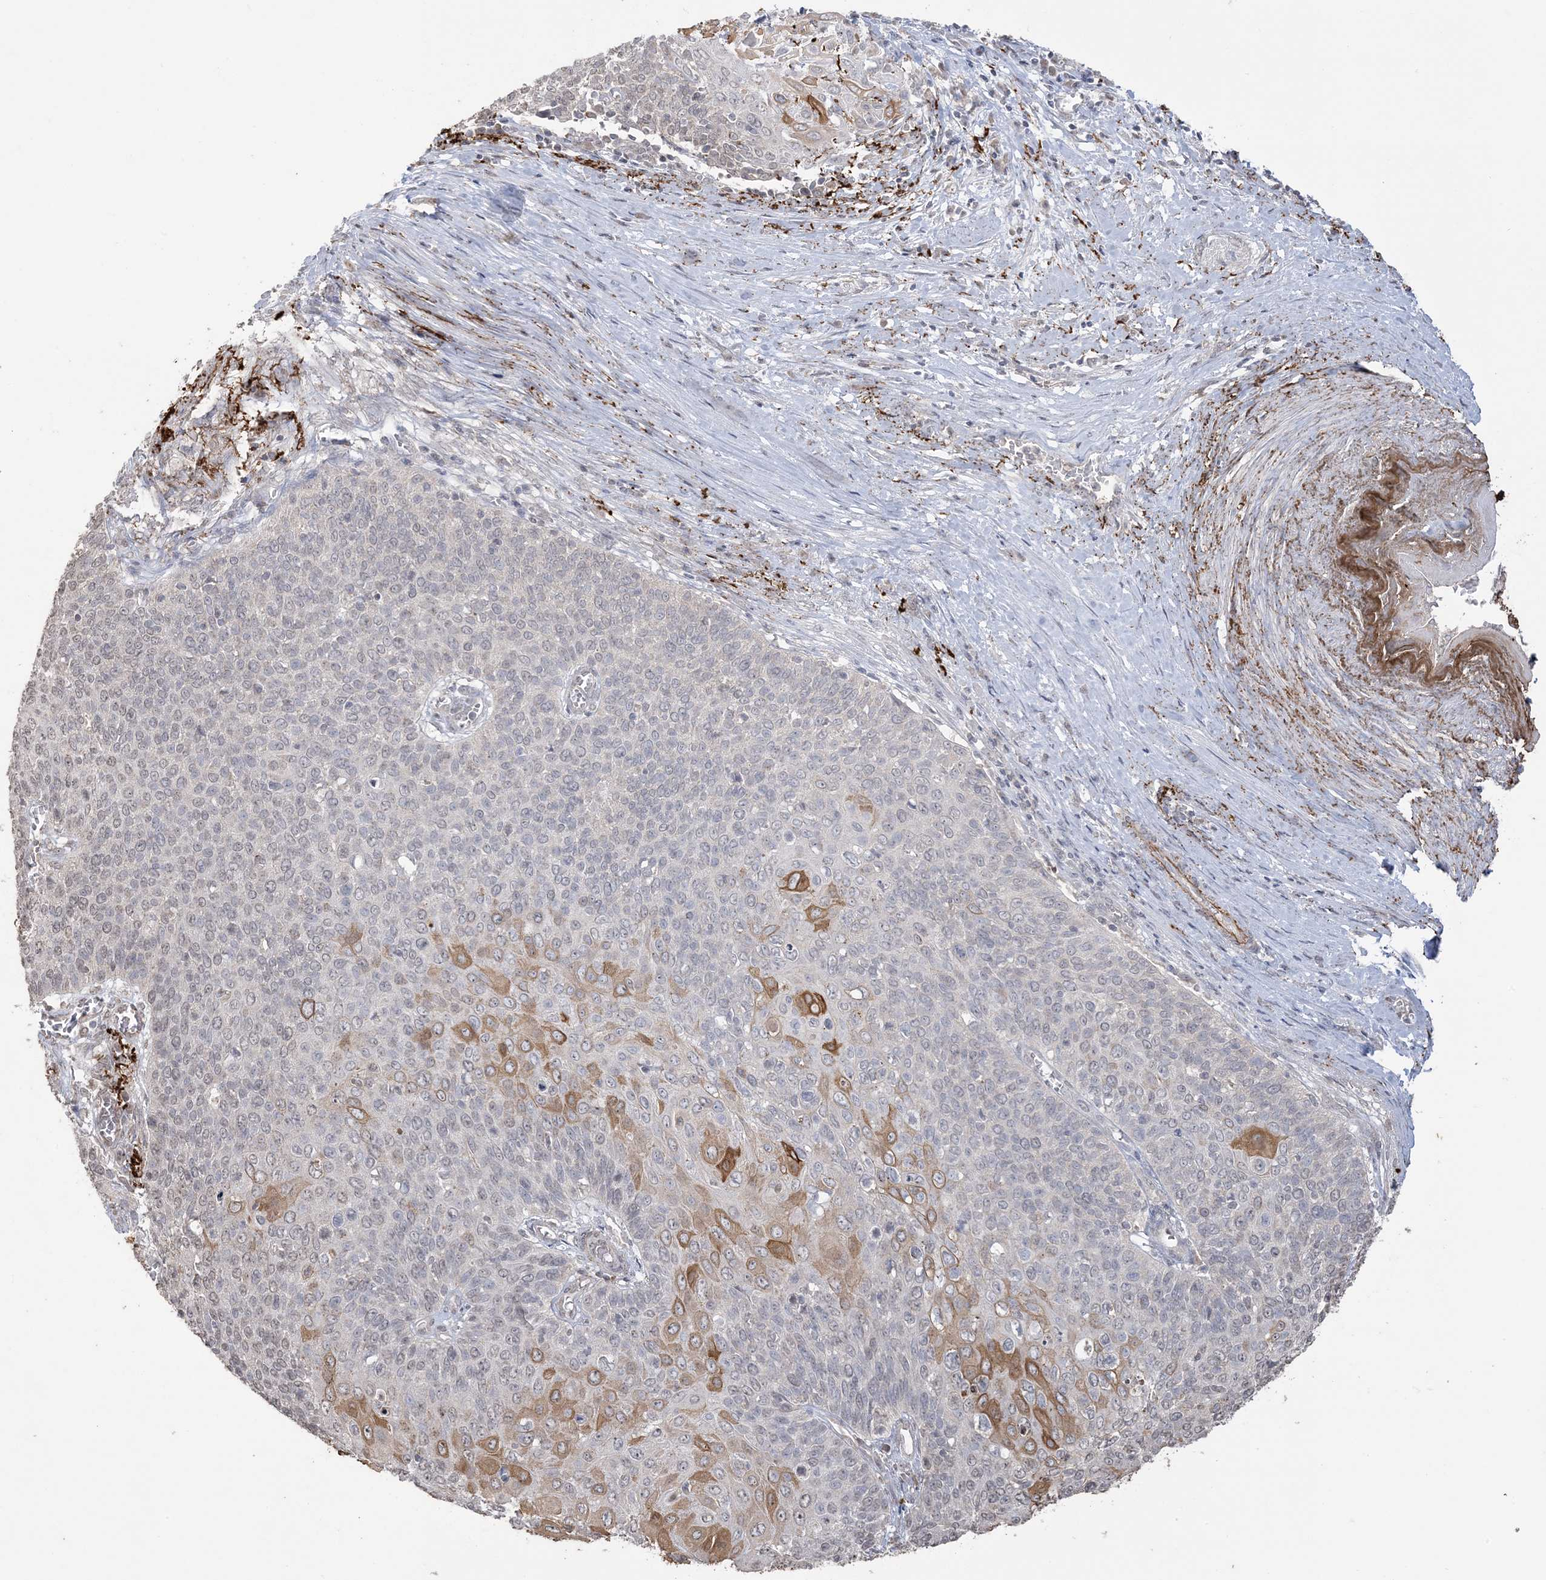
{"staining": {"intensity": "moderate", "quantity": "<25%", "location": "cytoplasmic/membranous"}, "tissue": "cervical cancer", "cell_type": "Tumor cells", "image_type": "cancer", "snomed": [{"axis": "morphology", "description": "Squamous cell carcinoma, NOS"}, {"axis": "topography", "description": "Cervix"}], "caption": "IHC micrograph of neoplastic tissue: human squamous cell carcinoma (cervical) stained using immunohistochemistry demonstrates low levels of moderate protein expression localized specifically in the cytoplasmic/membranous of tumor cells, appearing as a cytoplasmic/membranous brown color.", "gene": "XRN1", "patient": {"sex": "female", "age": 39}}